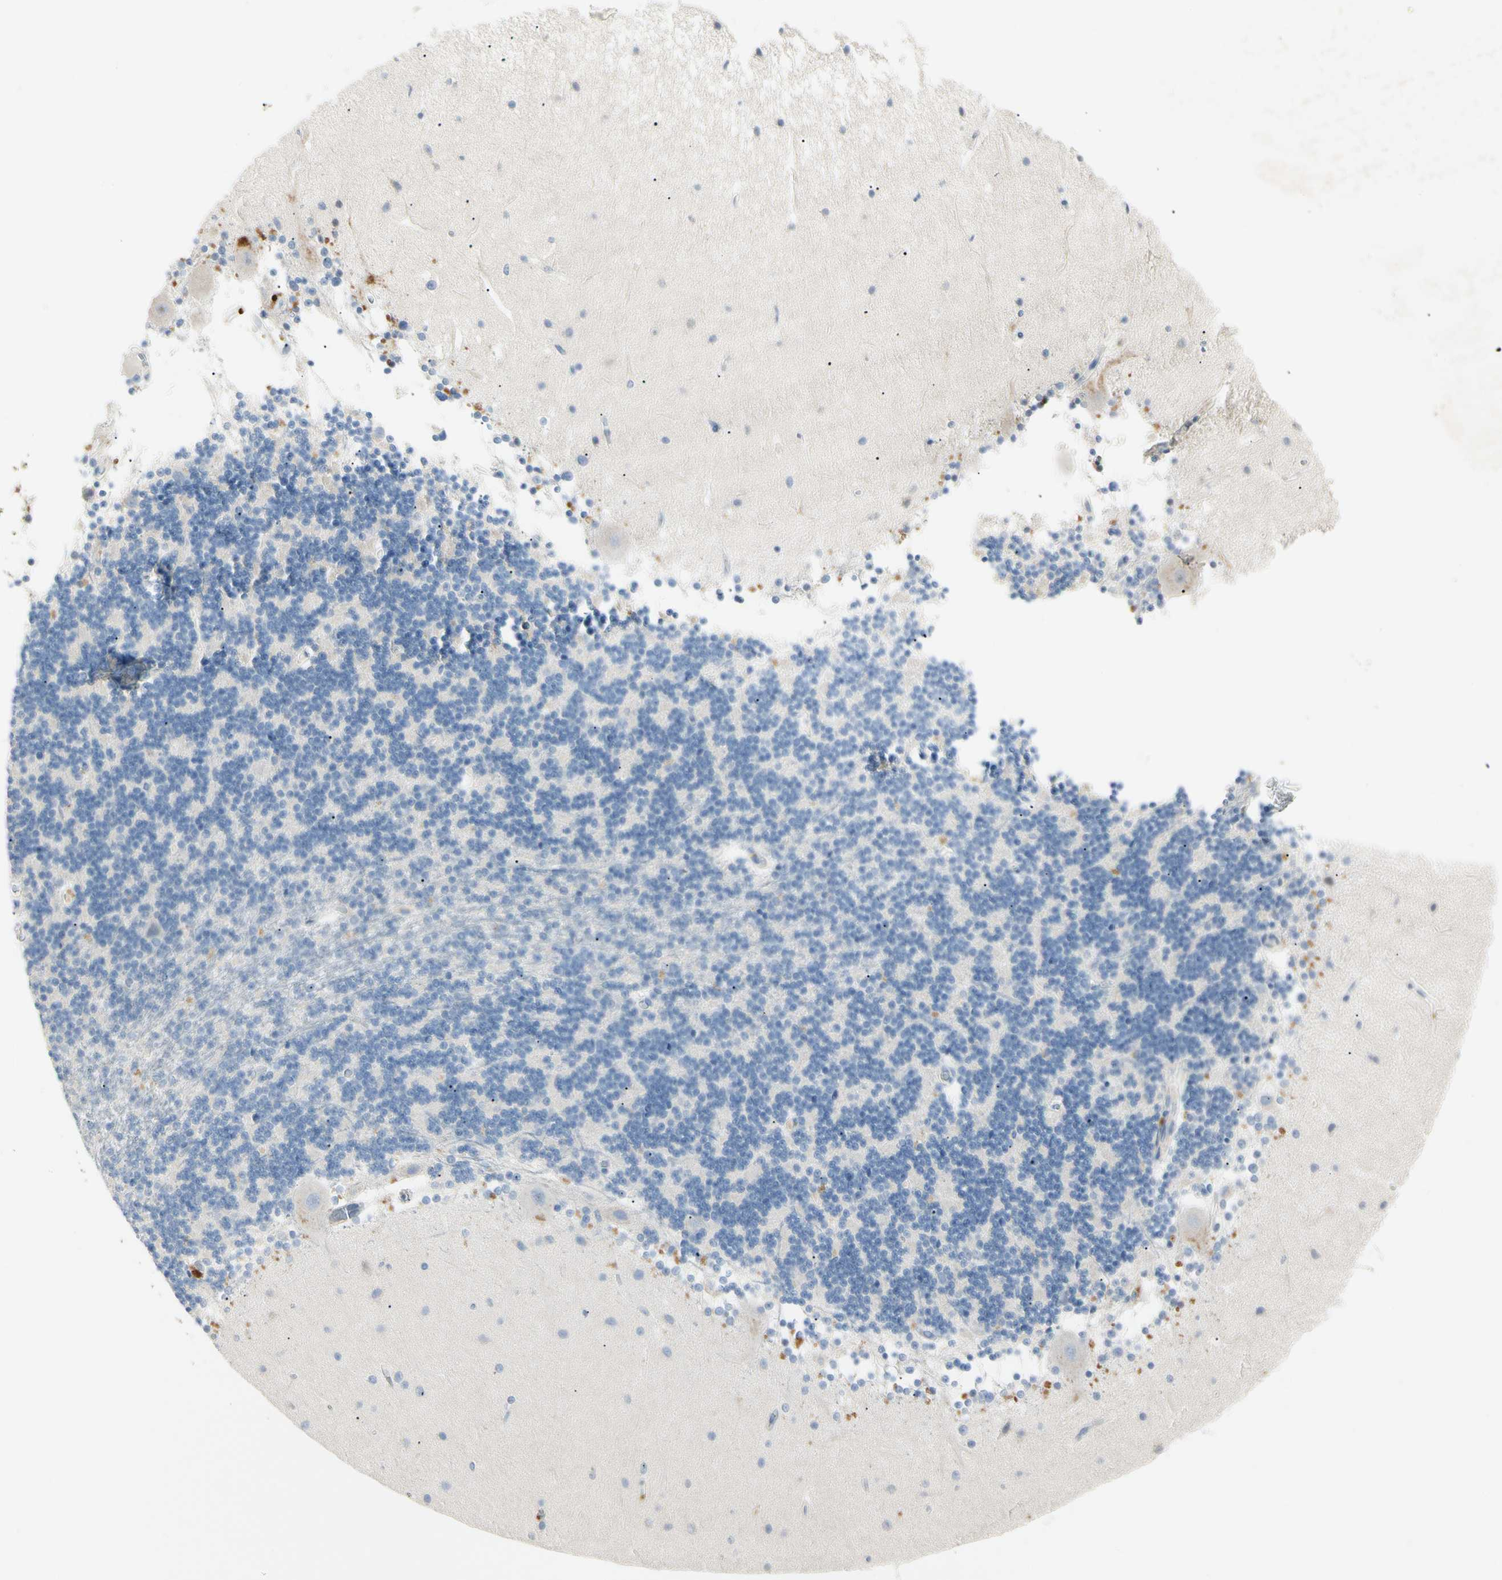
{"staining": {"intensity": "negative", "quantity": "none", "location": "none"}, "tissue": "cerebellum", "cell_type": "Cells in granular layer", "image_type": "normal", "snomed": [{"axis": "morphology", "description": "Normal tissue, NOS"}, {"axis": "topography", "description": "Cerebellum"}], "caption": "A micrograph of human cerebellum is negative for staining in cells in granular layer.", "gene": "ALDH18A1", "patient": {"sex": "female", "age": 54}}